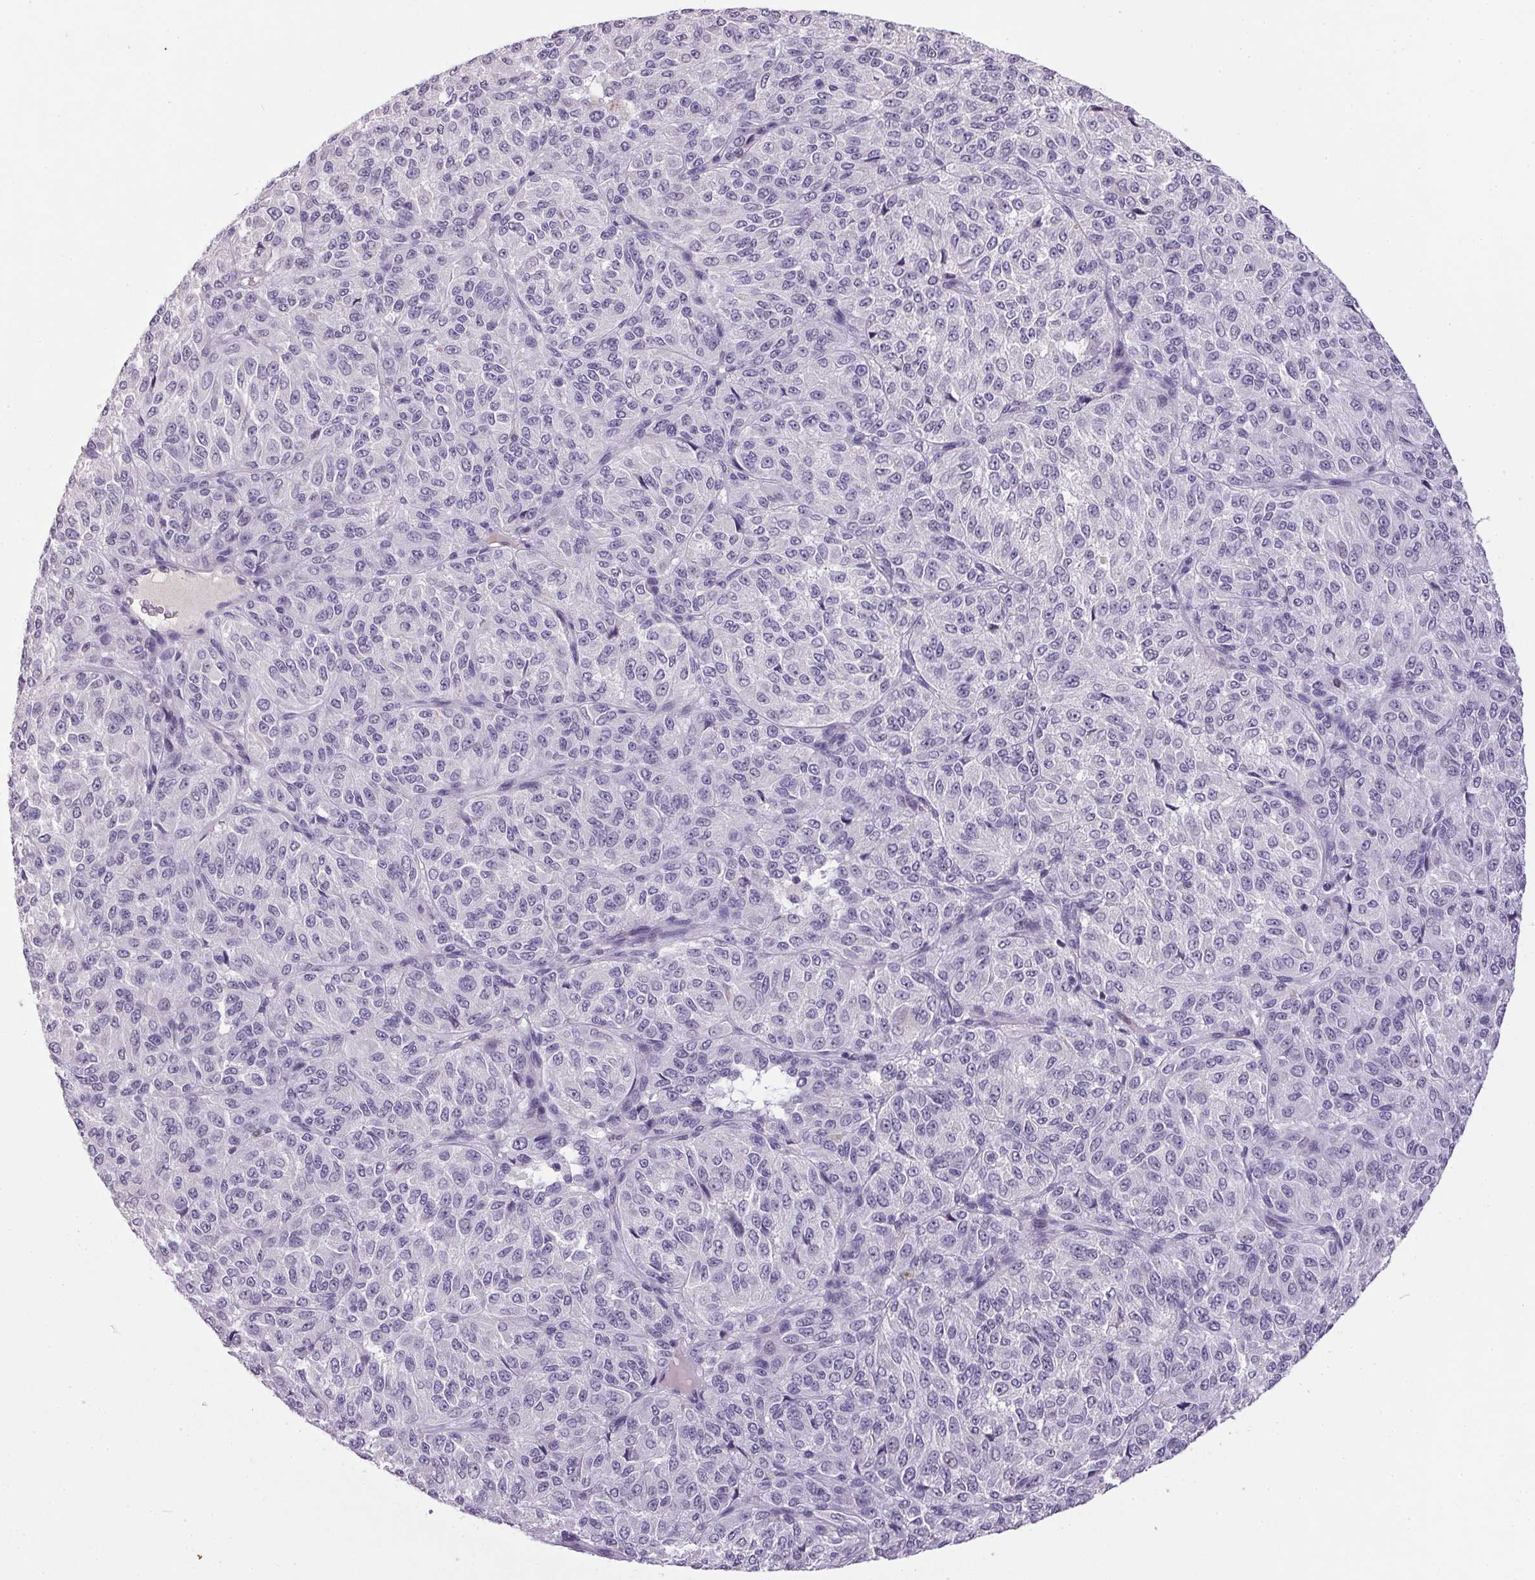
{"staining": {"intensity": "negative", "quantity": "none", "location": "none"}, "tissue": "melanoma", "cell_type": "Tumor cells", "image_type": "cancer", "snomed": [{"axis": "morphology", "description": "Malignant melanoma, Metastatic site"}, {"axis": "topography", "description": "Brain"}], "caption": "High power microscopy photomicrograph of an immunohistochemistry (IHC) image of melanoma, revealing no significant expression in tumor cells.", "gene": "TRDN", "patient": {"sex": "female", "age": 56}}